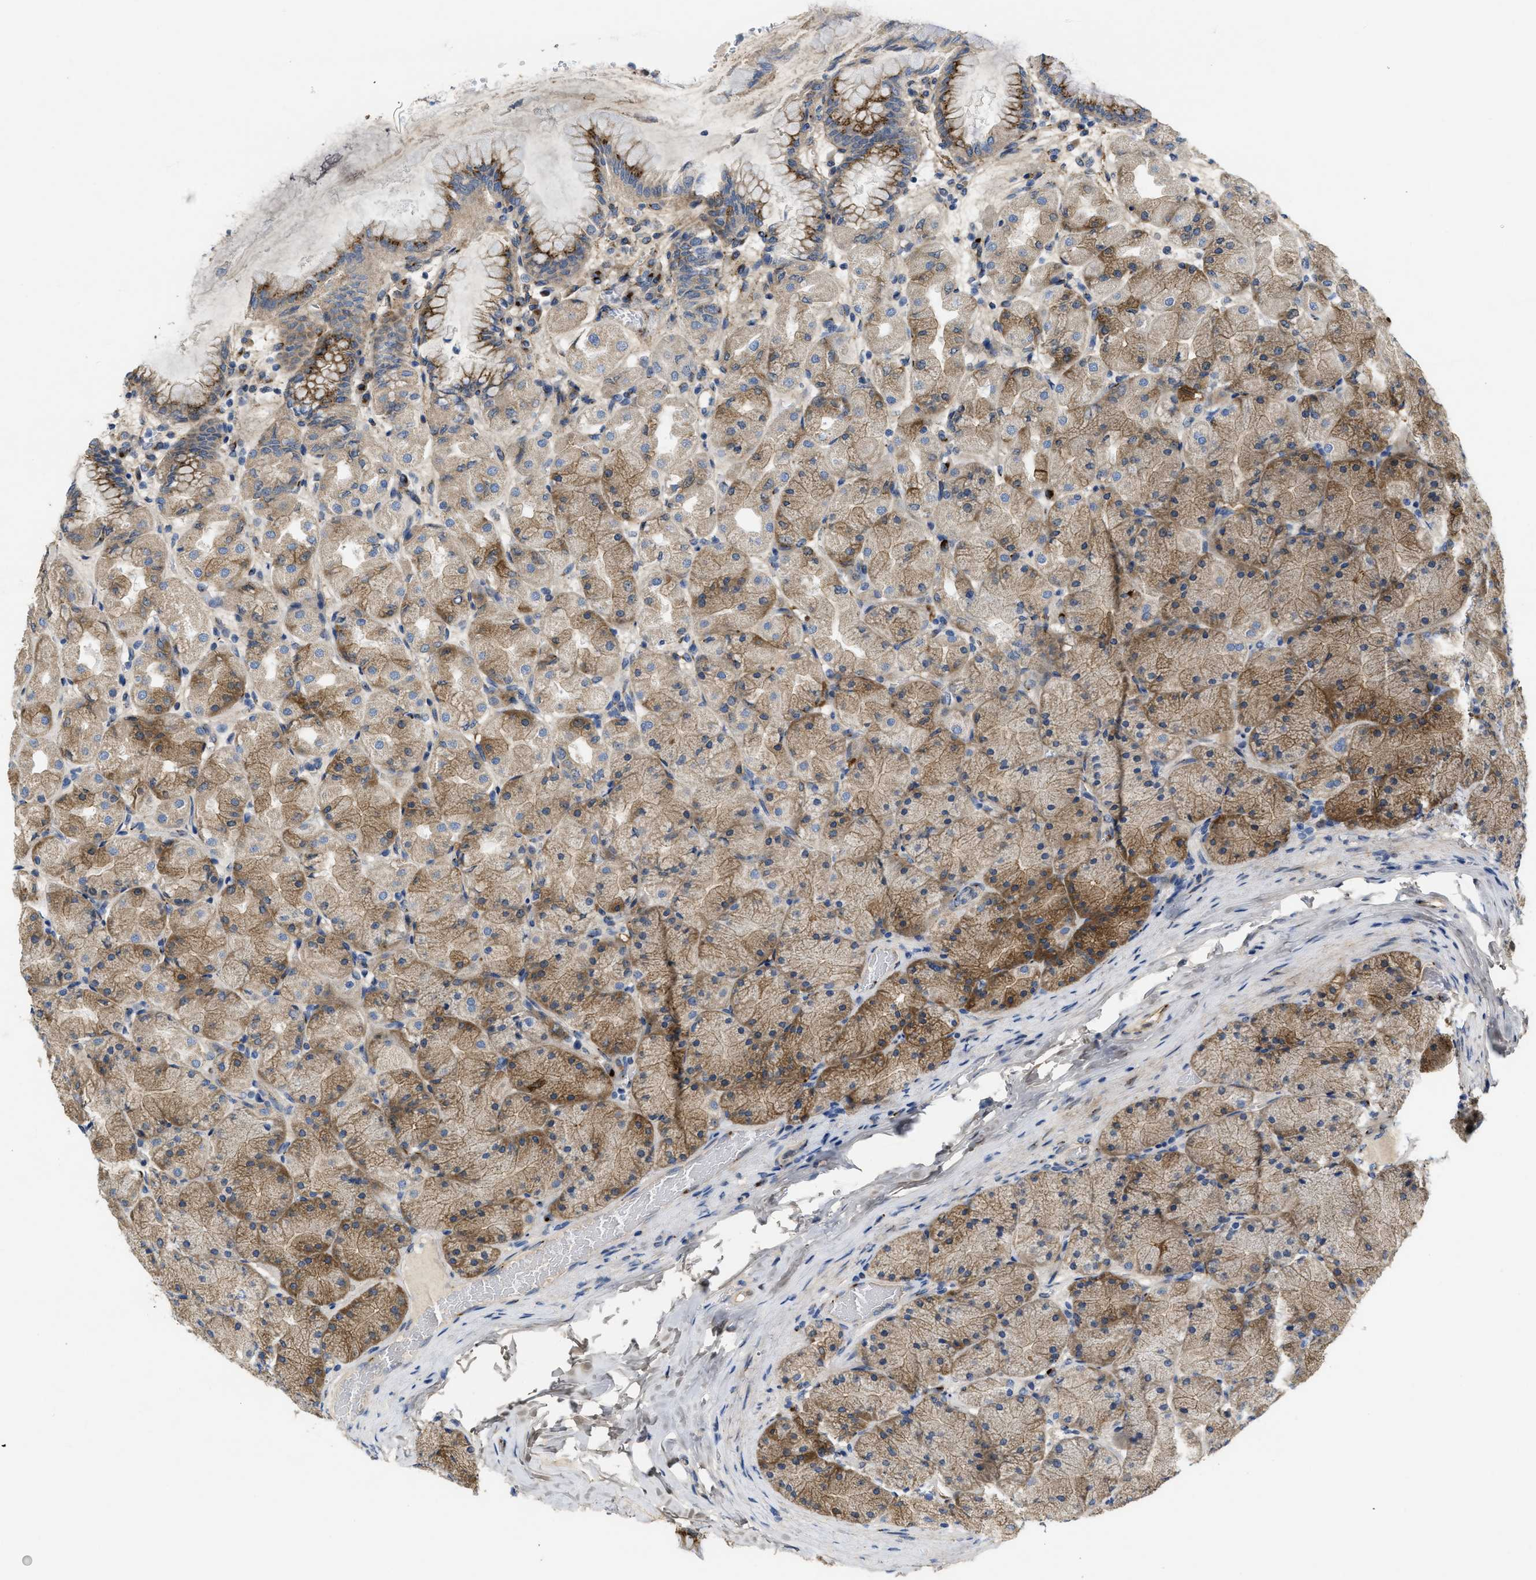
{"staining": {"intensity": "moderate", "quantity": ">75%", "location": "cytoplasmic/membranous"}, "tissue": "stomach", "cell_type": "Glandular cells", "image_type": "normal", "snomed": [{"axis": "morphology", "description": "Normal tissue, NOS"}, {"axis": "topography", "description": "Stomach, upper"}], "caption": "Immunohistochemical staining of normal human stomach displays medium levels of moderate cytoplasmic/membranous expression in about >75% of glandular cells. Using DAB (3,3'-diaminobenzidine) (brown) and hematoxylin (blue) stains, captured at high magnification using brightfield microscopy.", "gene": "ZNF70", "patient": {"sex": "female", "age": 56}}